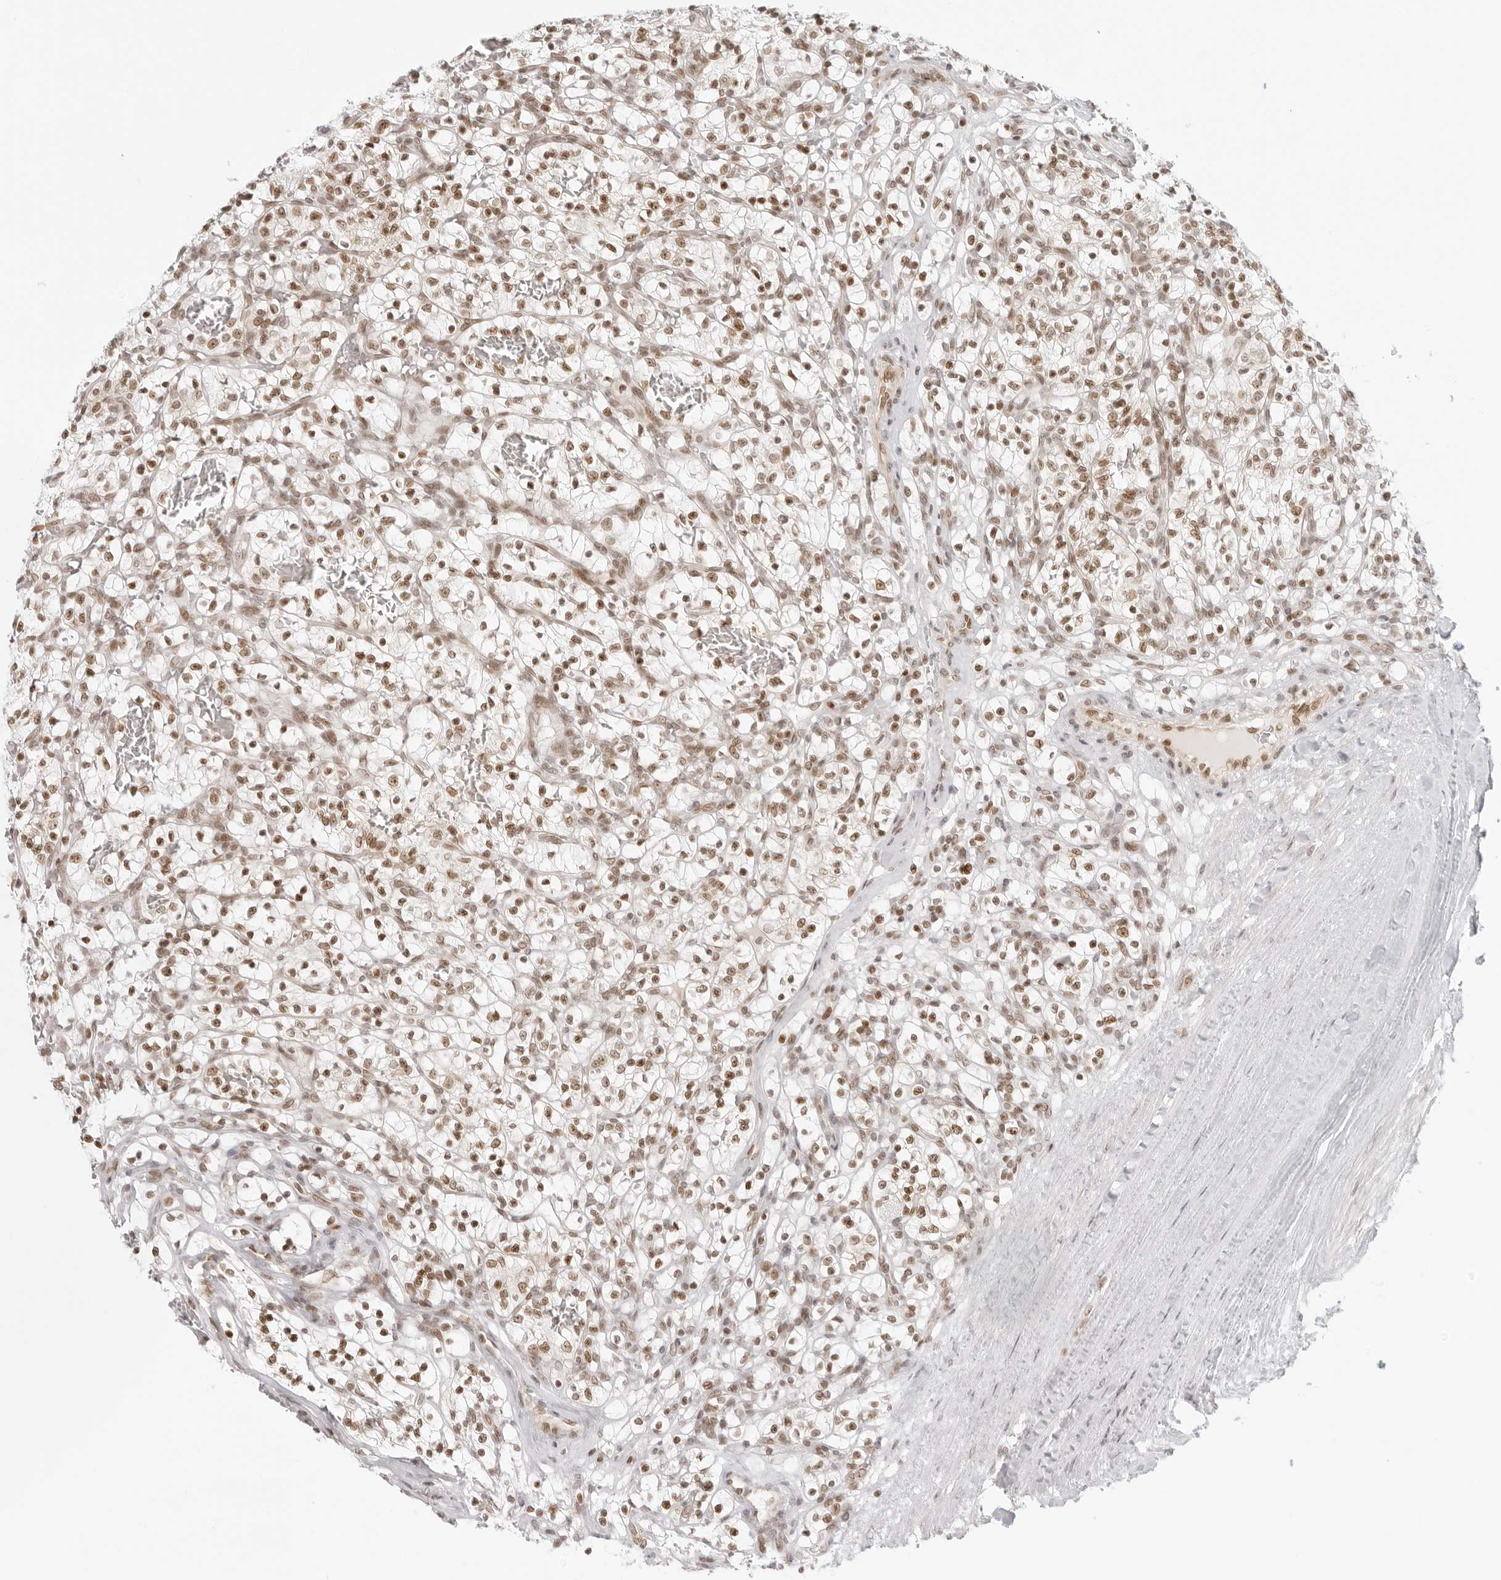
{"staining": {"intensity": "moderate", "quantity": ">75%", "location": "nuclear"}, "tissue": "renal cancer", "cell_type": "Tumor cells", "image_type": "cancer", "snomed": [{"axis": "morphology", "description": "Adenocarcinoma, NOS"}, {"axis": "topography", "description": "Kidney"}], "caption": "Protein expression analysis of renal cancer (adenocarcinoma) demonstrates moderate nuclear expression in about >75% of tumor cells.", "gene": "RCC1", "patient": {"sex": "female", "age": 57}}